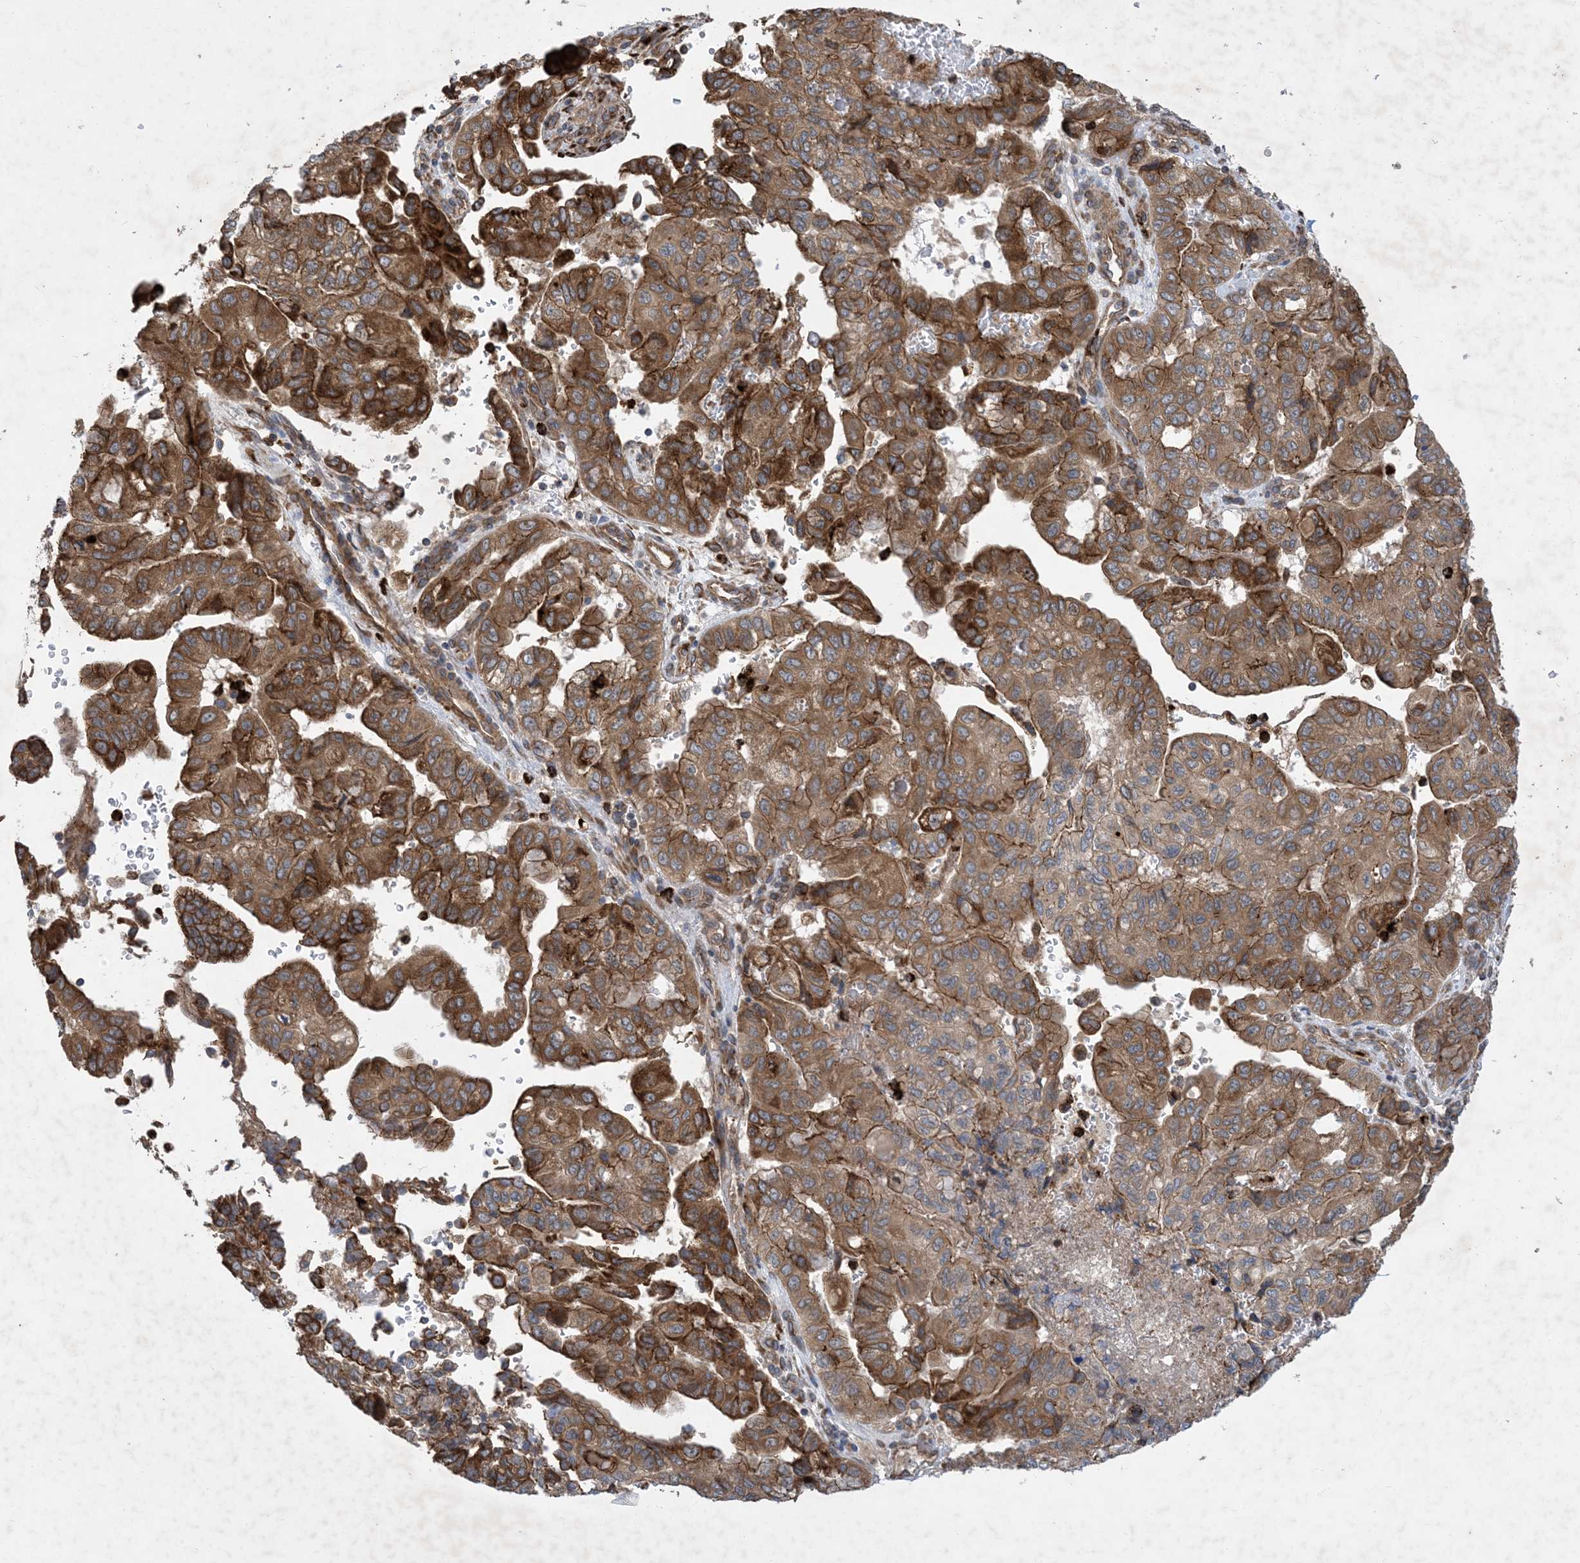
{"staining": {"intensity": "moderate", "quantity": ">75%", "location": "cytoplasmic/membranous"}, "tissue": "pancreatic cancer", "cell_type": "Tumor cells", "image_type": "cancer", "snomed": [{"axis": "morphology", "description": "Adenocarcinoma, NOS"}, {"axis": "topography", "description": "Pancreas"}], "caption": "IHC image of pancreatic adenocarcinoma stained for a protein (brown), which exhibits medium levels of moderate cytoplasmic/membranous staining in about >75% of tumor cells.", "gene": "OTOP1", "patient": {"sex": "male", "age": 51}}